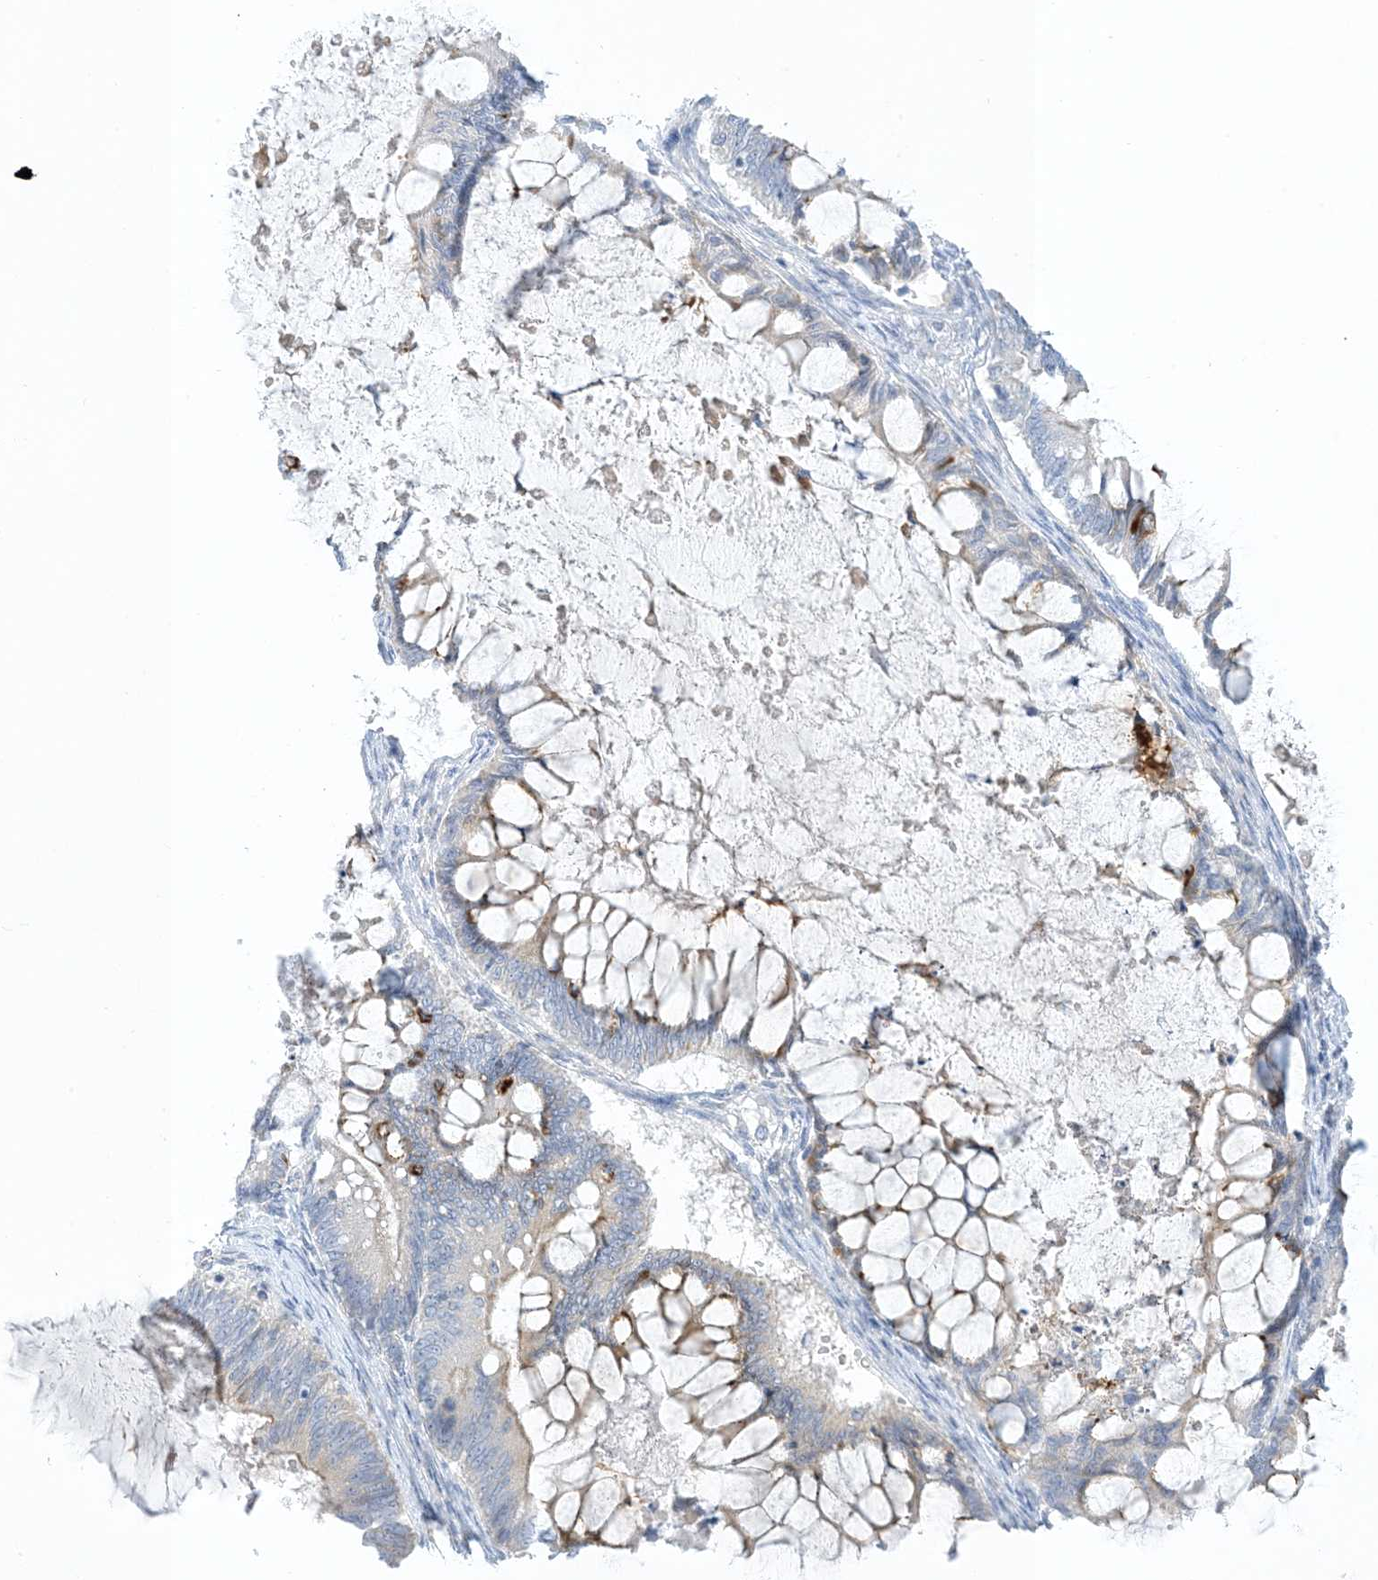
{"staining": {"intensity": "weak", "quantity": "<25%", "location": "cytoplasmic/membranous"}, "tissue": "ovarian cancer", "cell_type": "Tumor cells", "image_type": "cancer", "snomed": [{"axis": "morphology", "description": "Cystadenocarcinoma, mucinous, NOS"}, {"axis": "topography", "description": "Ovary"}], "caption": "An immunohistochemistry micrograph of ovarian cancer (mucinous cystadenocarcinoma) is shown. There is no staining in tumor cells of ovarian cancer (mucinous cystadenocarcinoma). (IHC, brightfield microscopy, high magnification).", "gene": "XIRP2", "patient": {"sex": "female", "age": 61}}